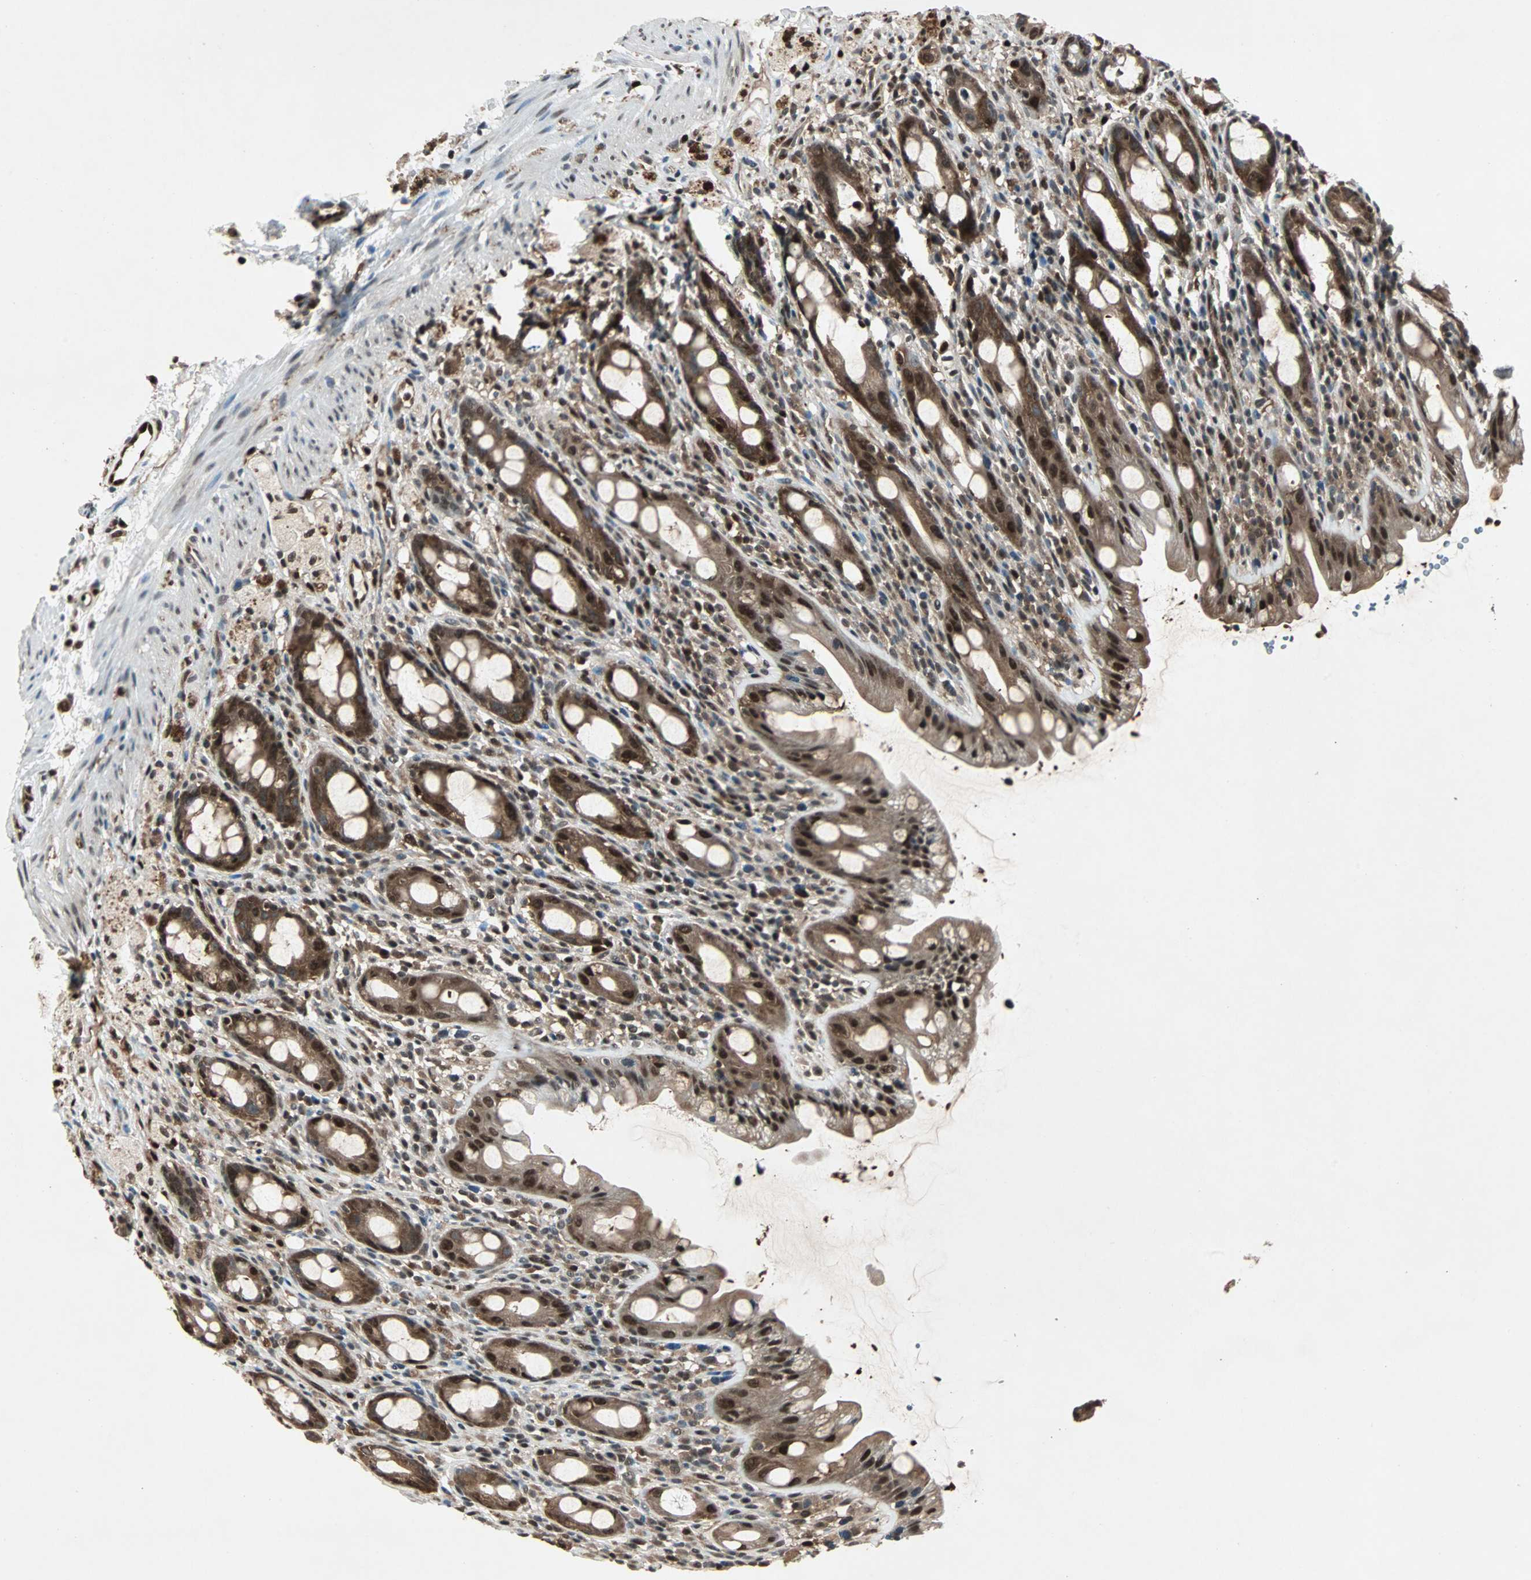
{"staining": {"intensity": "strong", "quantity": ">75%", "location": "cytoplasmic/membranous,nuclear"}, "tissue": "rectum", "cell_type": "Glandular cells", "image_type": "normal", "snomed": [{"axis": "morphology", "description": "Normal tissue, NOS"}, {"axis": "topography", "description": "Rectum"}], "caption": "Benign rectum was stained to show a protein in brown. There is high levels of strong cytoplasmic/membranous,nuclear positivity in approximately >75% of glandular cells. (Stains: DAB in brown, nuclei in blue, Microscopy: brightfield microscopy at high magnification).", "gene": "ACLY", "patient": {"sex": "male", "age": 44}}